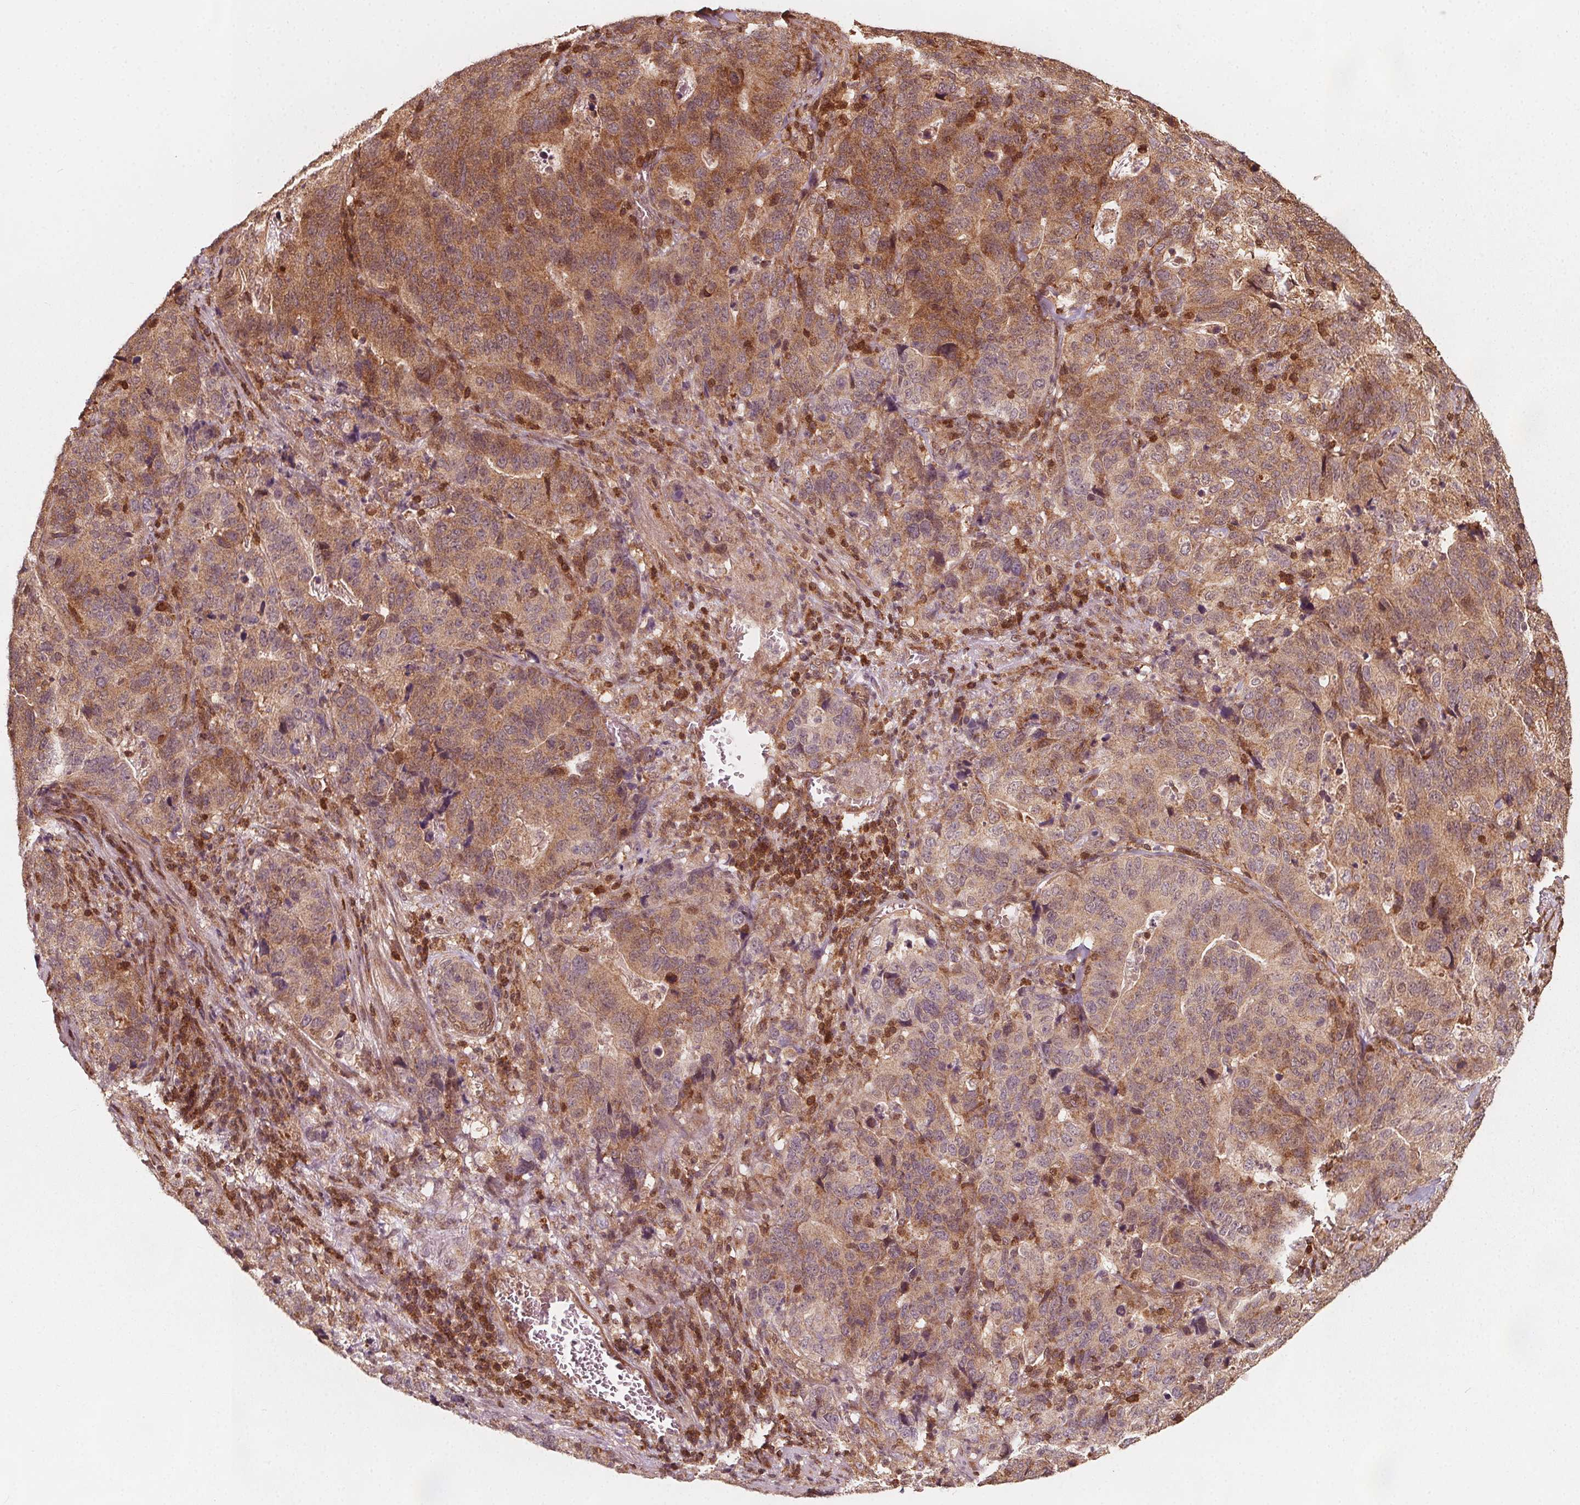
{"staining": {"intensity": "moderate", "quantity": "25%-75%", "location": "cytoplasmic/membranous"}, "tissue": "stomach cancer", "cell_type": "Tumor cells", "image_type": "cancer", "snomed": [{"axis": "morphology", "description": "Adenocarcinoma, NOS"}, {"axis": "topography", "description": "Stomach, upper"}], "caption": "IHC (DAB (3,3'-diaminobenzidine)) staining of stomach cancer (adenocarcinoma) demonstrates moderate cytoplasmic/membranous protein expression in approximately 25%-75% of tumor cells.", "gene": "AIP", "patient": {"sex": "female", "age": 67}}